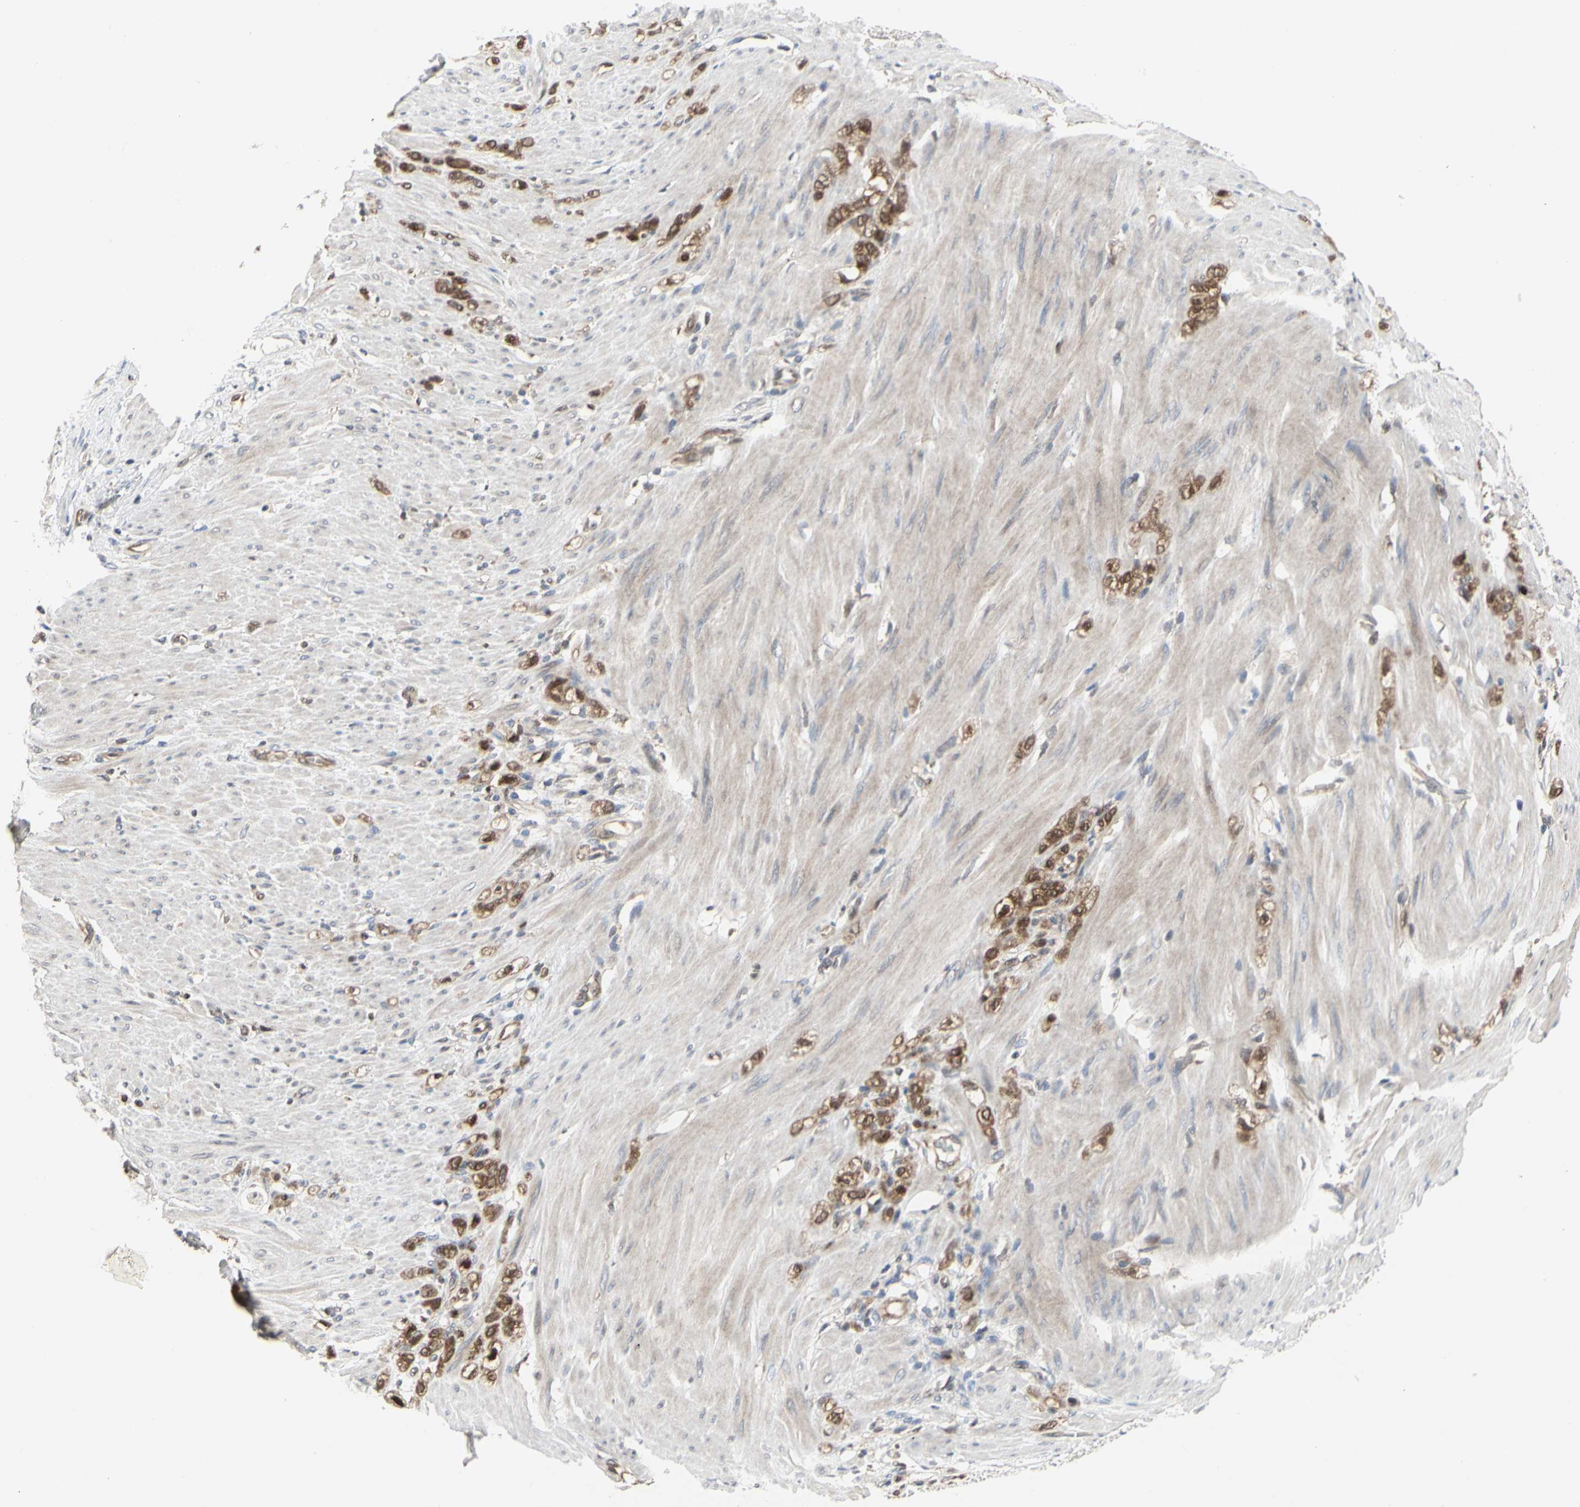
{"staining": {"intensity": "moderate", "quantity": ">75%", "location": "cytoplasmic/membranous,nuclear"}, "tissue": "stomach cancer", "cell_type": "Tumor cells", "image_type": "cancer", "snomed": [{"axis": "morphology", "description": "Adenocarcinoma, NOS"}, {"axis": "topography", "description": "Stomach"}], "caption": "Moderate cytoplasmic/membranous and nuclear expression for a protein is seen in about >75% of tumor cells of stomach adenocarcinoma using immunohistochemistry.", "gene": "CDK5", "patient": {"sex": "male", "age": 82}}